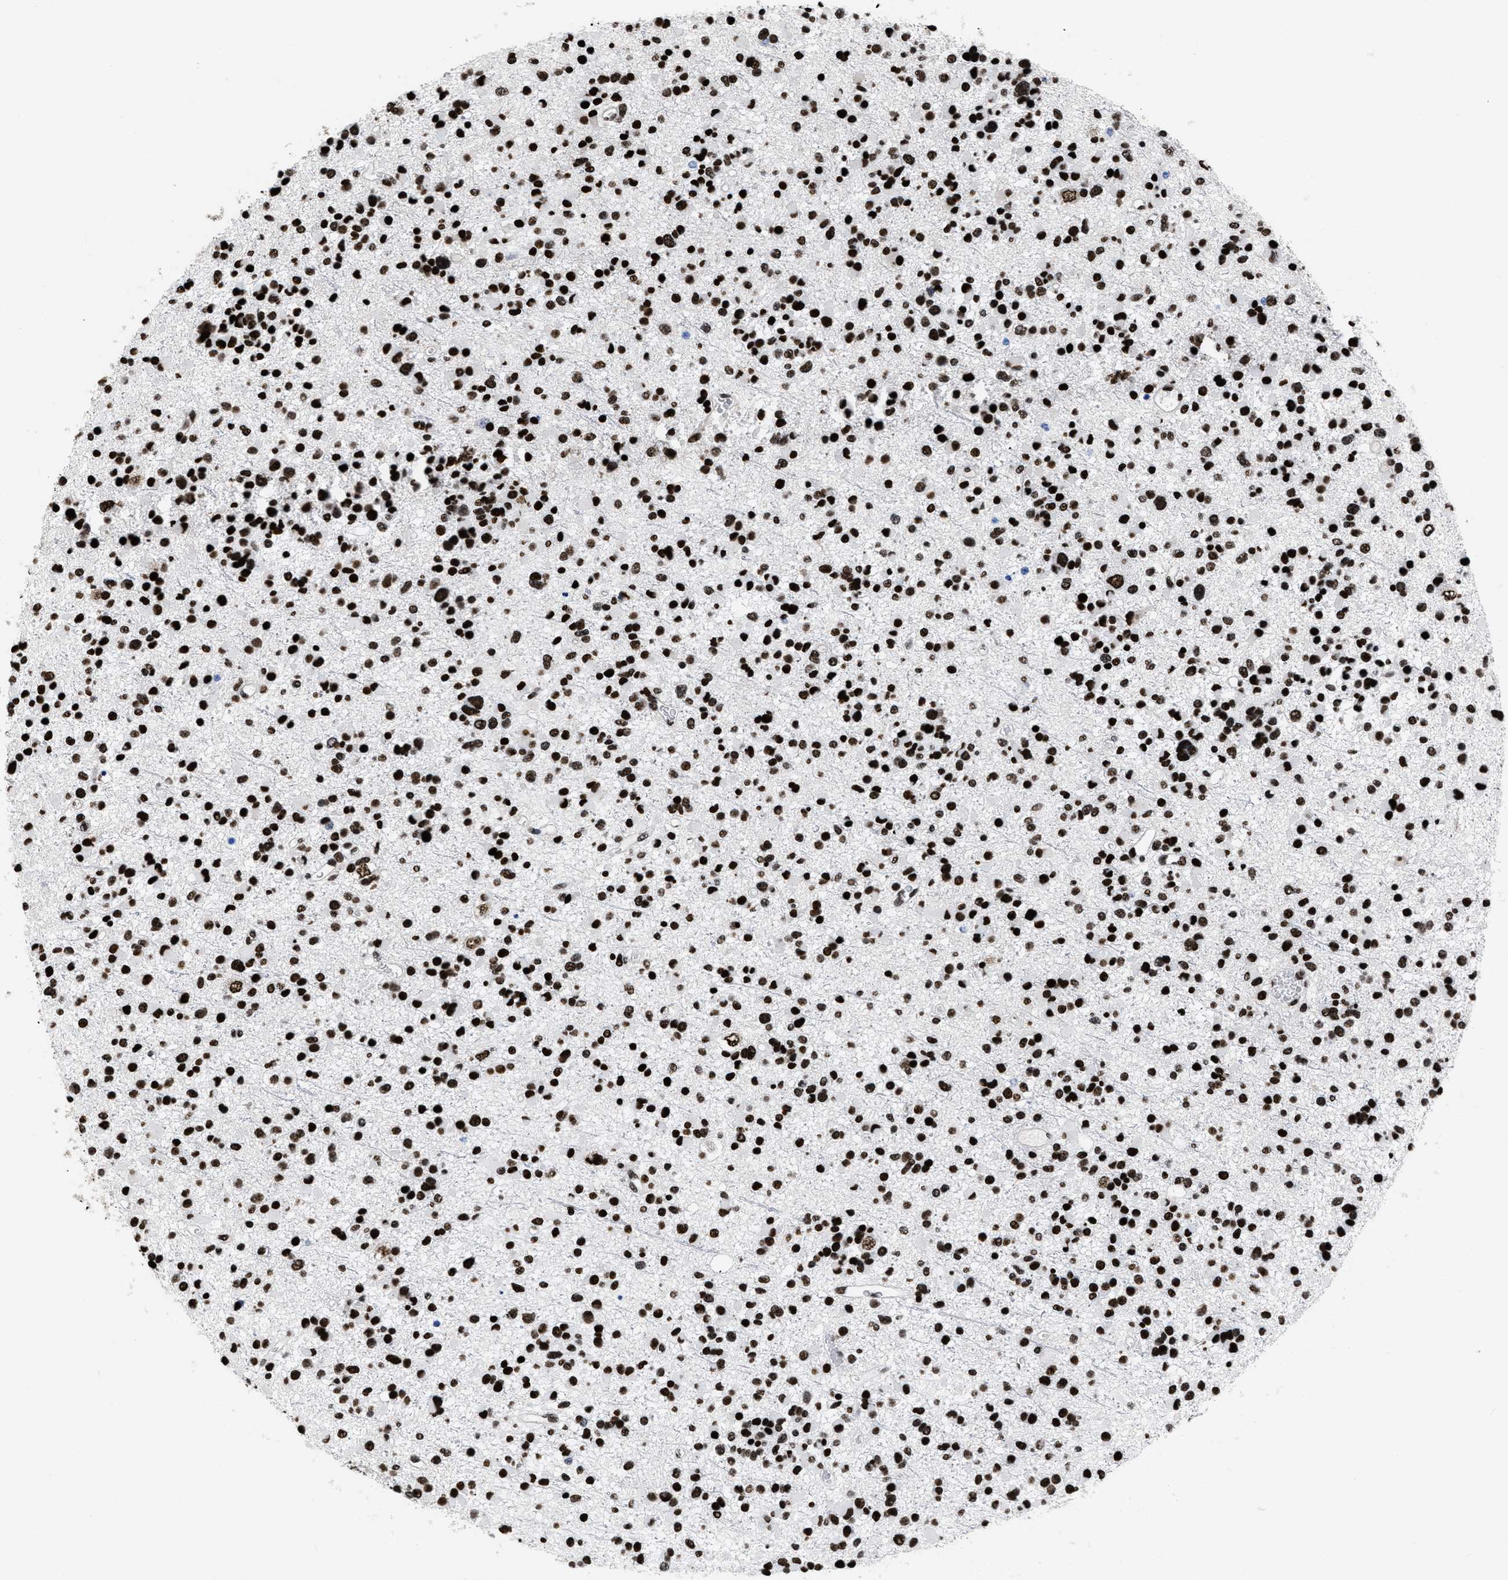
{"staining": {"intensity": "strong", "quantity": ">75%", "location": "nuclear"}, "tissue": "glioma", "cell_type": "Tumor cells", "image_type": "cancer", "snomed": [{"axis": "morphology", "description": "Glioma, malignant, Low grade"}, {"axis": "topography", "description": "Brain"}], "caption": "High-magnification brightfield microscopy of glioma stained with DAB (3,3'-diaminobenzidine) (brown) and counterstained with hematoxylin (blue). tumor cells exhibit strong nuclear staining is seen in about>75% of cells.", "gene": "CALHM3", "patient": {"sex": "female", "age": 22}}